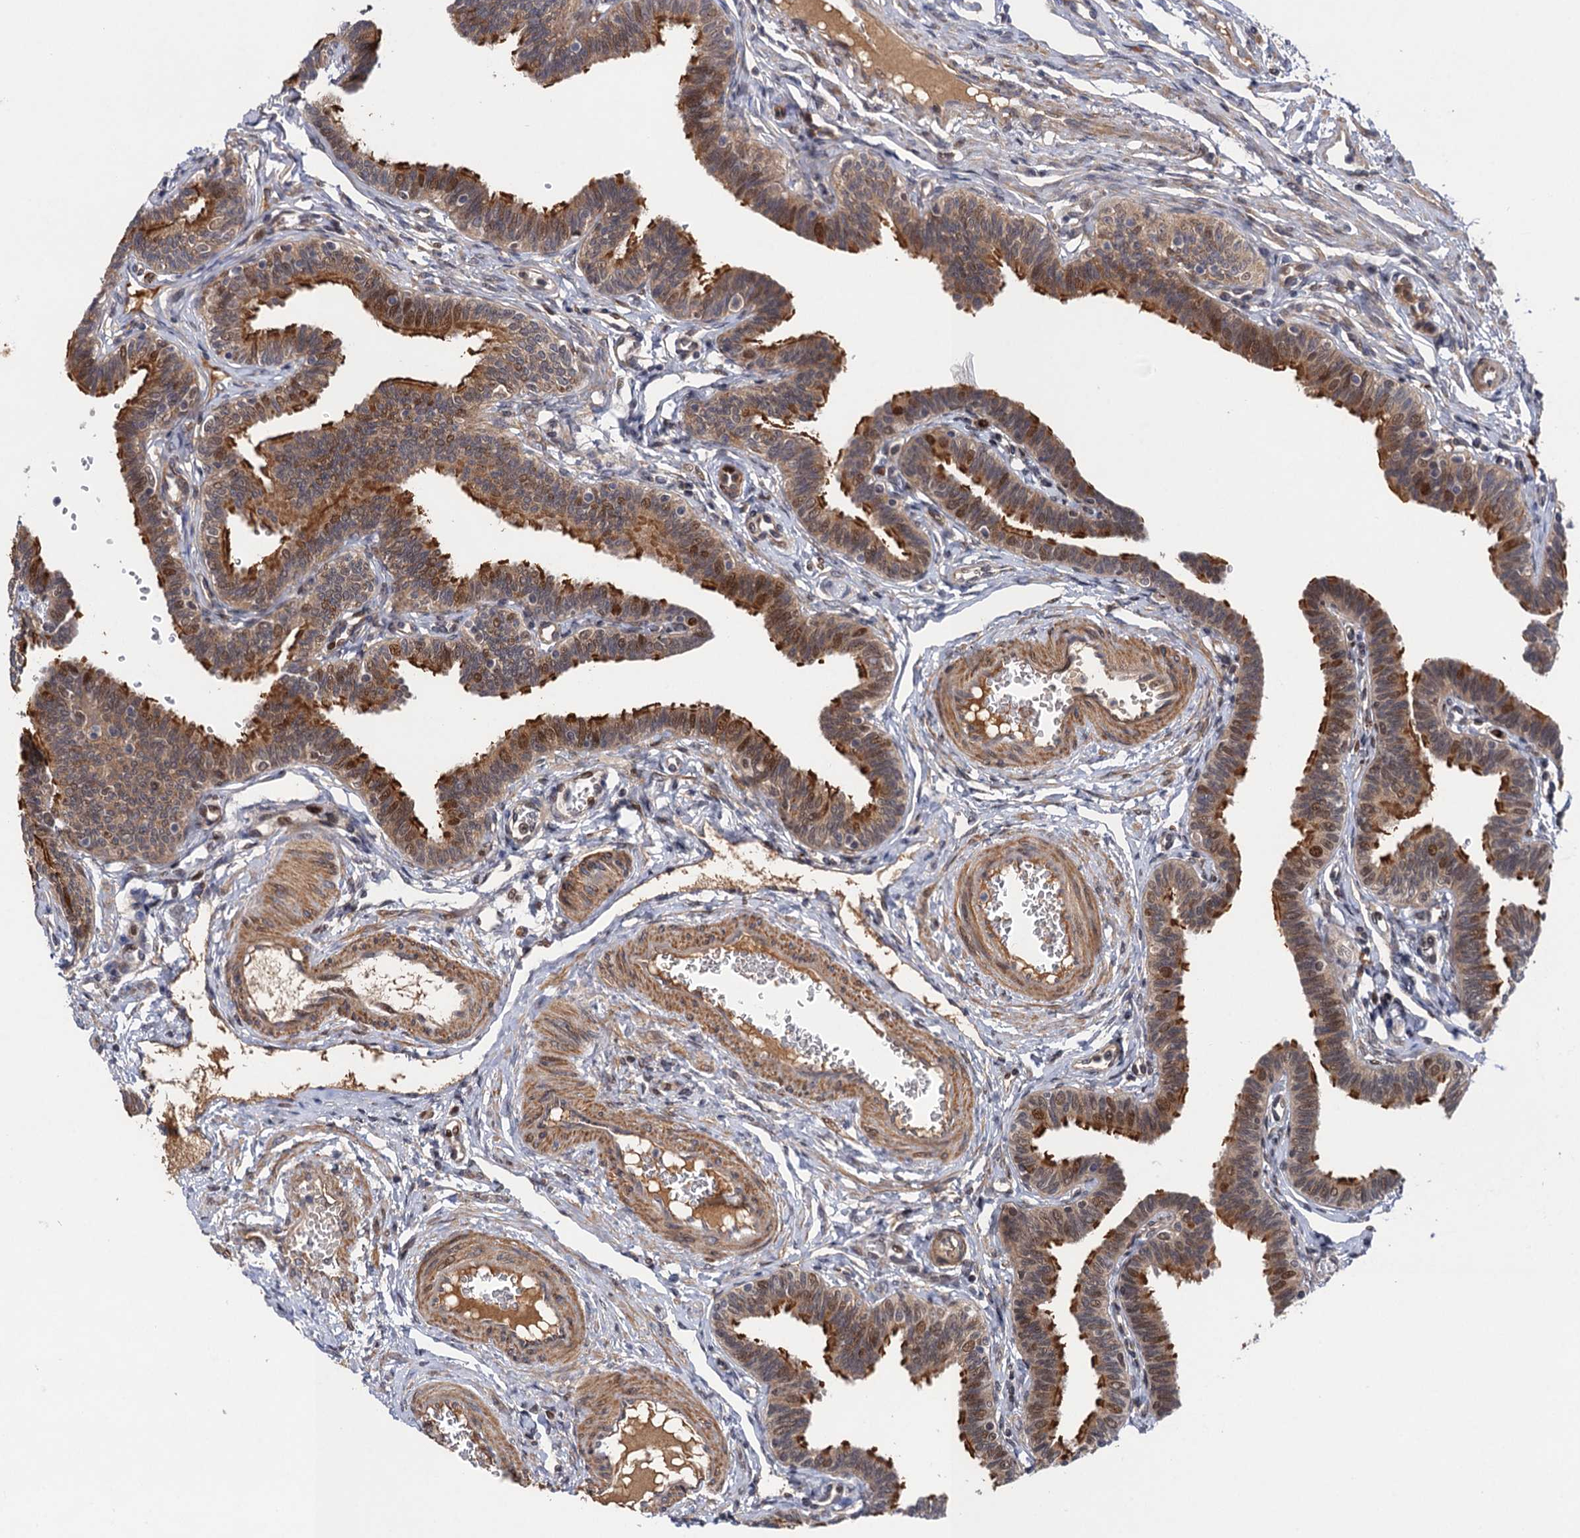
{"staining": {"intensity": "strong", "quantity": "25%-75%", "location": "cytoplasmic/membranous"}, "tissue": "fallopian tube", "cell_type": "Glandular cells", "image_type": "normal", "snomed": [{"axis": "morphology", "description": "Normal tissue, NOS"}, {"axis": "topography", "description": "Fallopian tube"}, {"axis": "topography", "description": "Ovary"}], "caption": "Protein analysis of unremarkable fallopian tube demonstrates strong cytoplasmic/membranous positivity in approximately 25%-75% of glandular cells. (DAB (3,3'-diaminobenzidine) IHC, brown staining for protein, blue staining for nuclei).", "gene": "NEK8", "patient": {"sex": "female", "age": 23}}